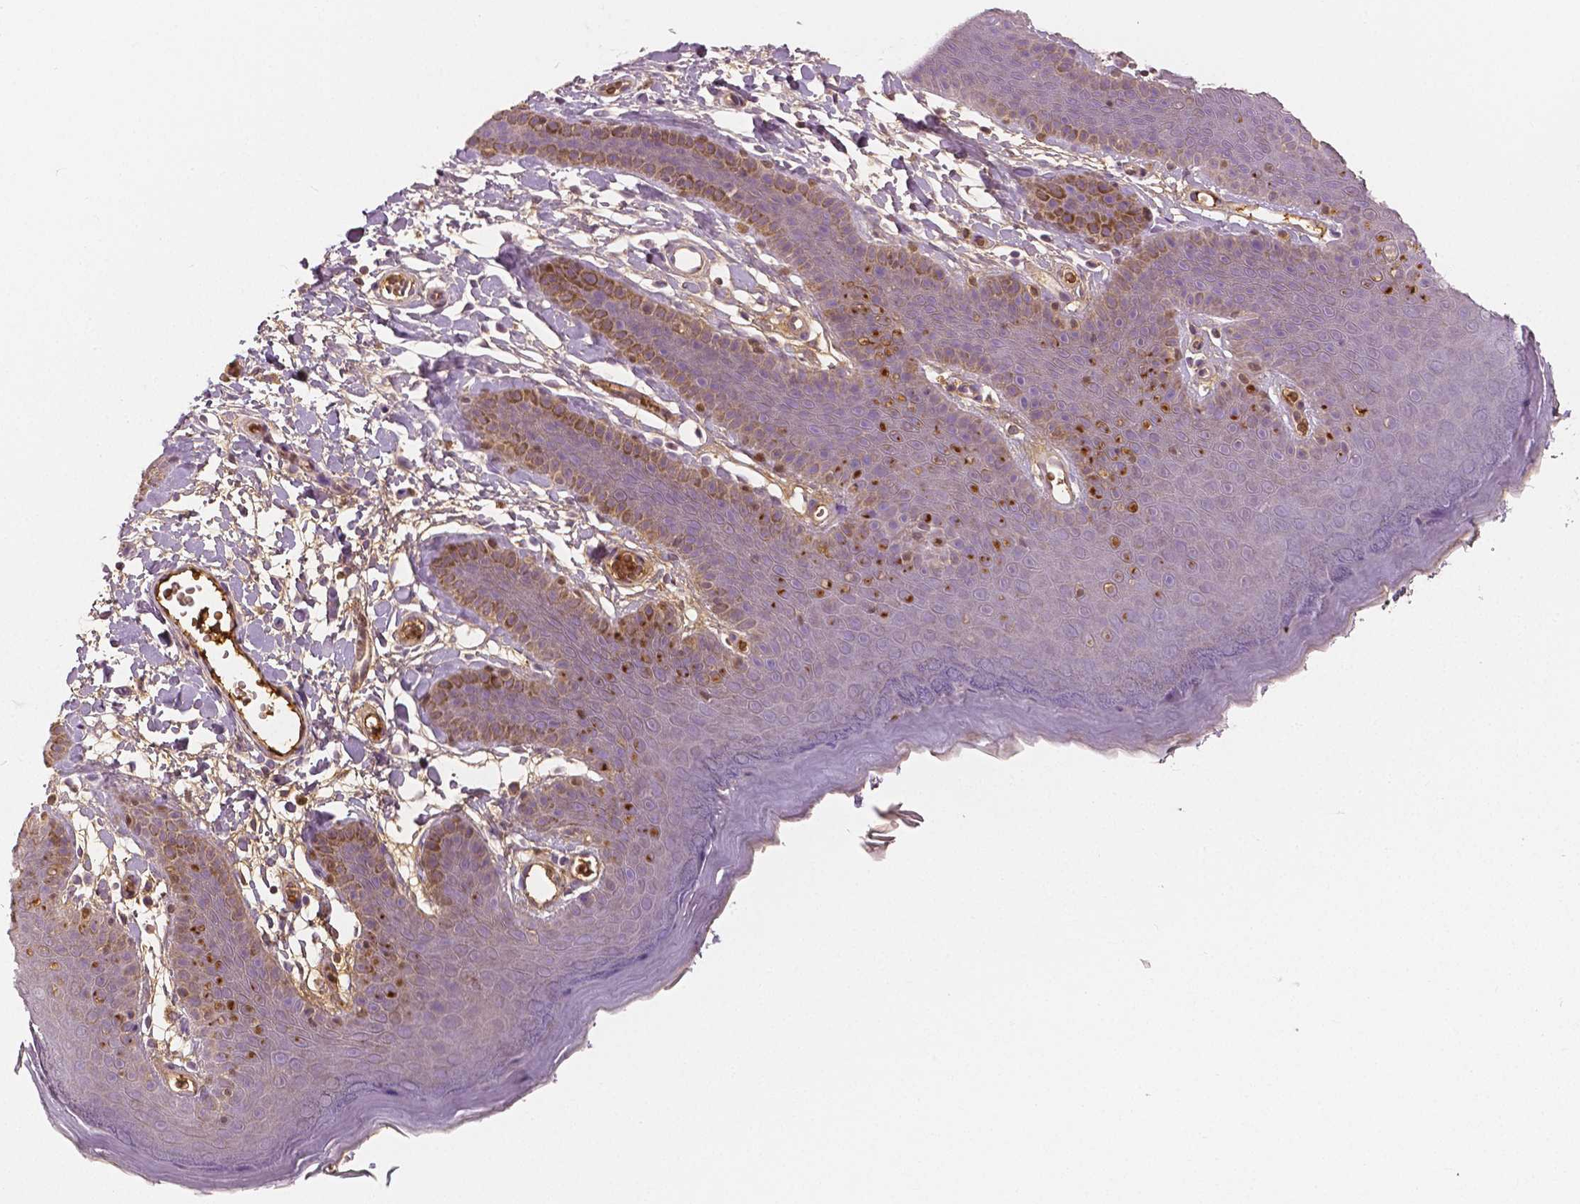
{"staining": {"intensity": "strong", "quantity": "<25%", "location": "cytoplasmic/membranous"}, "tissue": "skin", "cell_type": "Epidermal cells", "image_type": "normal", "snomed": [{"axis": "morphology", "description": "Normal tissue, NOS"}, {"axis": "topography", "description": "Anal"}], "caption": "Protein expression by immunohistochemistry displays strong cytoplasmic/membranous staining in approximately <25% of epidermal cells in benign skin. (brown staining indicates protein expression, while blue staining denotes nuclei).", "gene": "APOA4", "patient": {"sex": "male", "age": 53}}